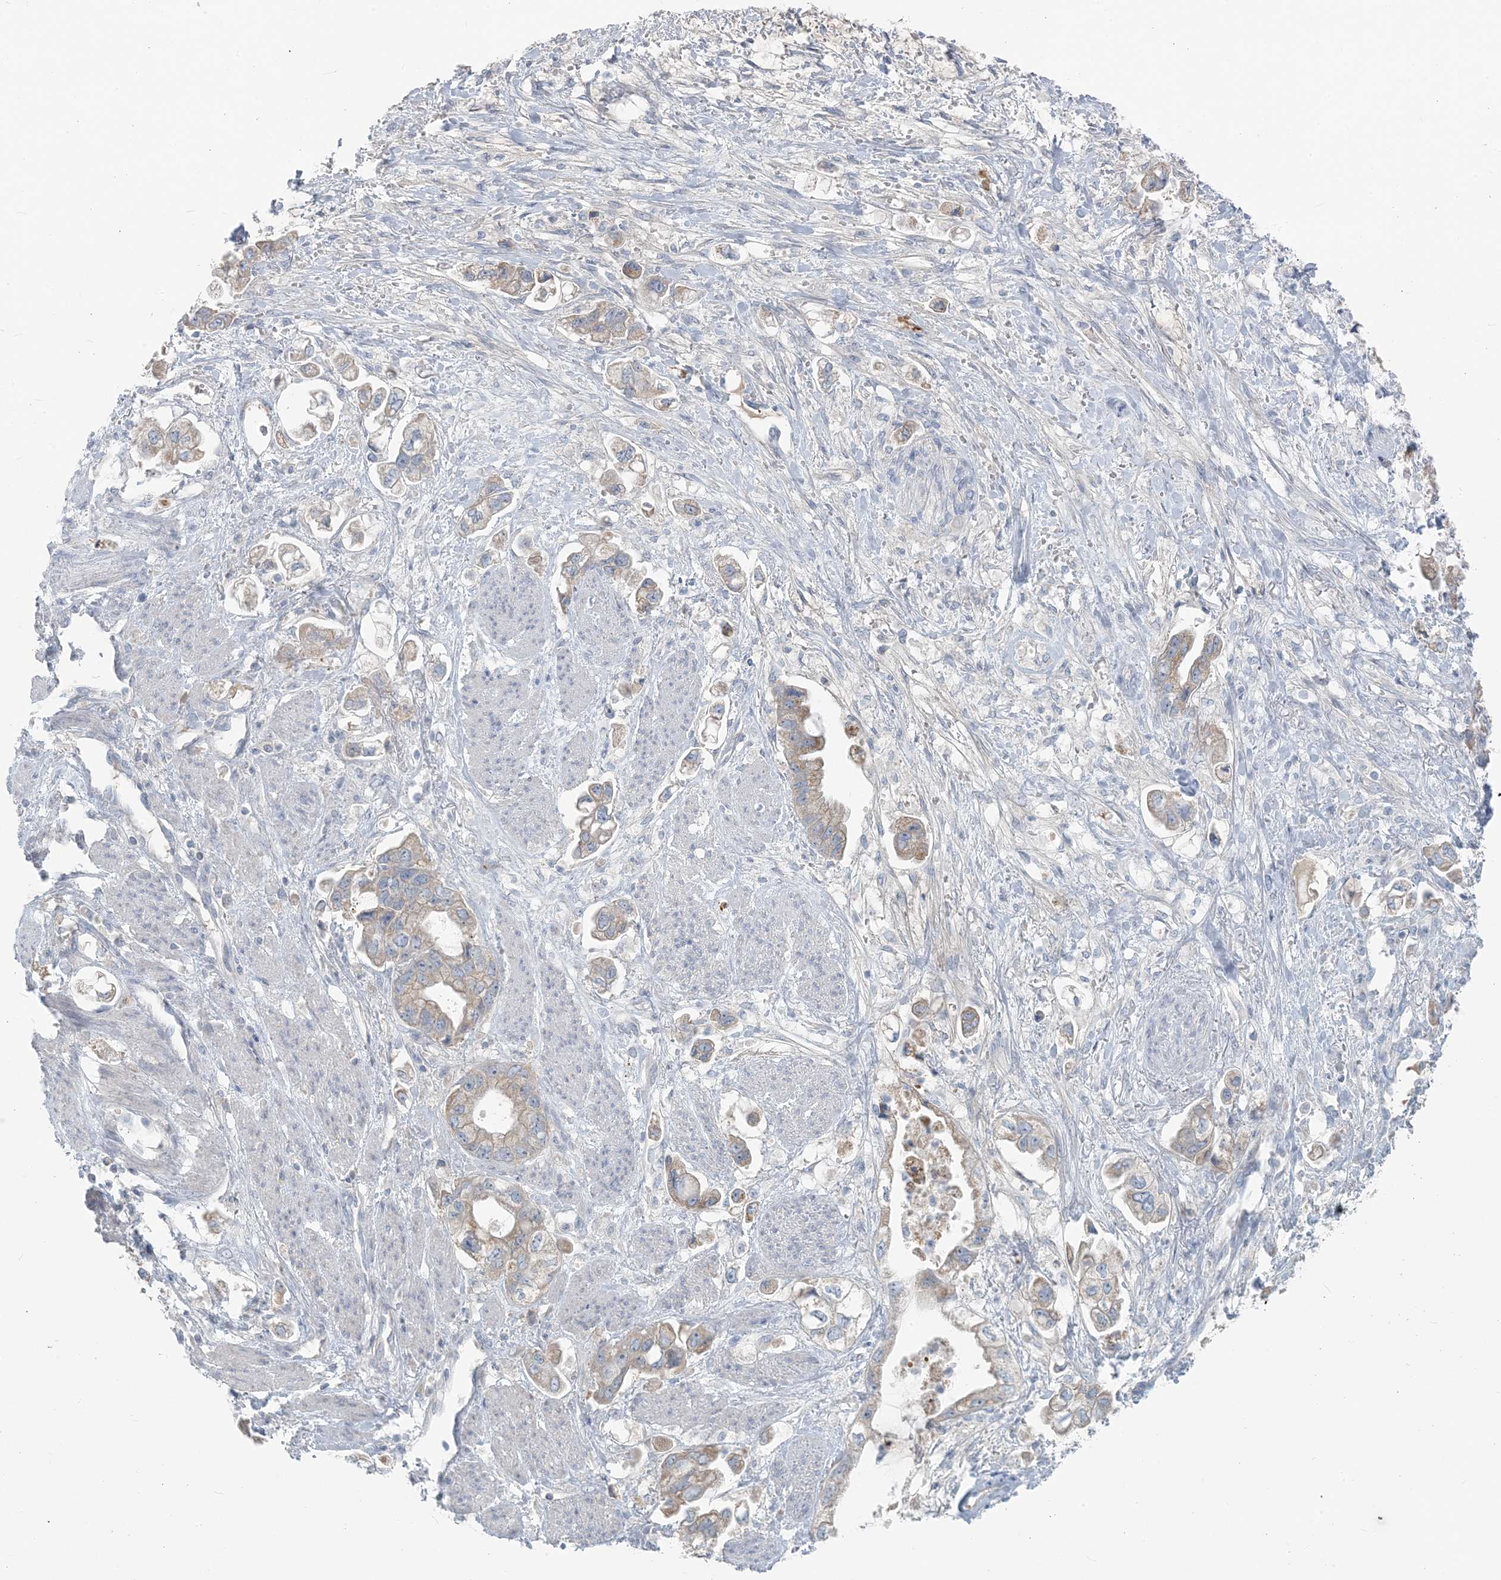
{"staining": {"intensity": "weak", "quantity": ">75%", "location": "cytoplasmic/membranous"}, "tissue": "stomach cancer", "cell_type": "Tumor cells", "image_type": "cancer", "snomed": [{"axis": "morphology", "description": "Adenocarcinoma, NOS"}, {"axis": "topography", "description": "Stomach"}], "caption": "A brown stain labels weak cytoplasmic/membranous positivity of a protein in stomach cancer tumor cells.", "gene": "SCML1", "patient": {"sex": "male", "age": 62}}